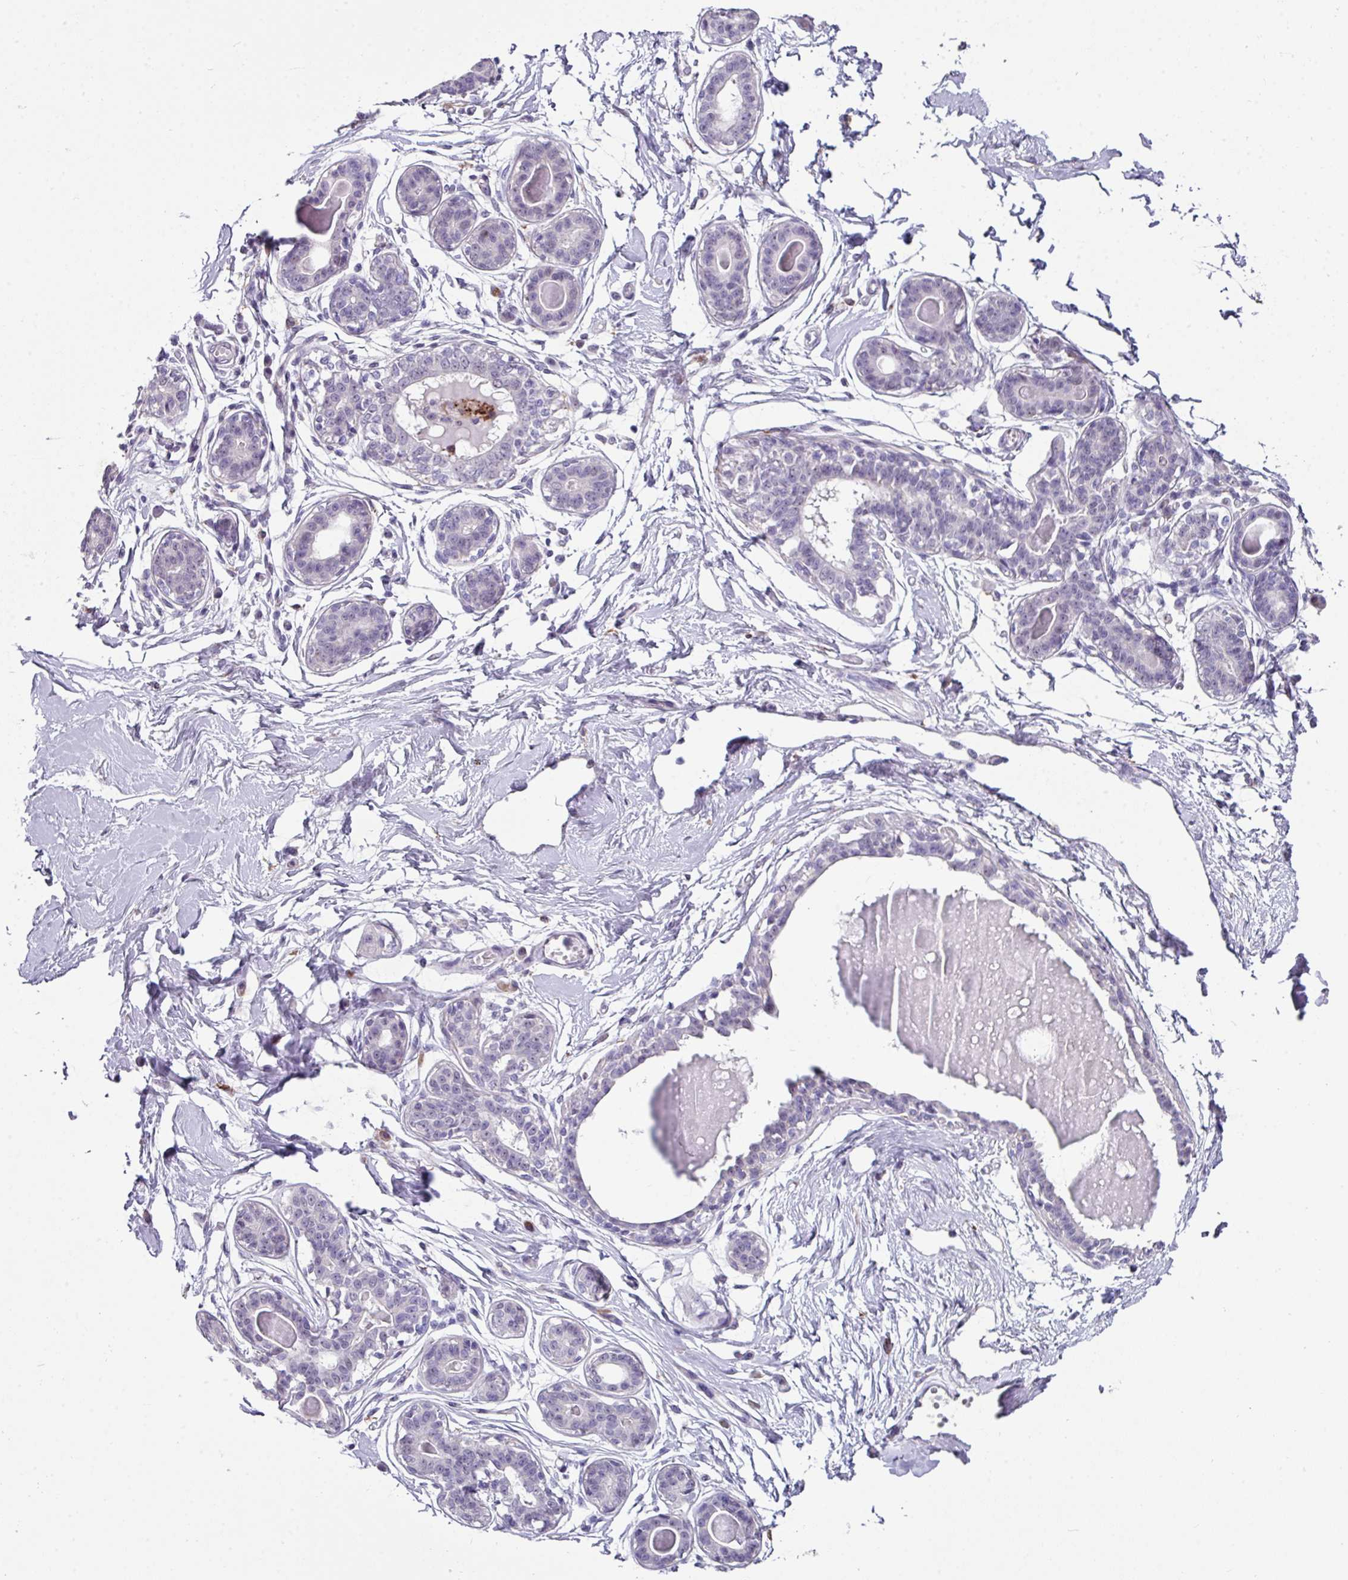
{"staining": {"intensity": "negative", "quantity": "none", "location": "none"}, "tissue": "breast", "cell_type": "Adipocytes", "image_type": "normal", "snomed": [{"axis": "morphology", "description": "Normal tissue, NOS"}, {"axis": "topography", "description": "Breast"}], "caption": "The histopathology image reveals no significant expression in adipocytes of breast. (Brightfield microscopy of DAB immunohistochemistry at high magnification).", "gene": "BMS1", "patient": {"sex": "female", "age": 45}}